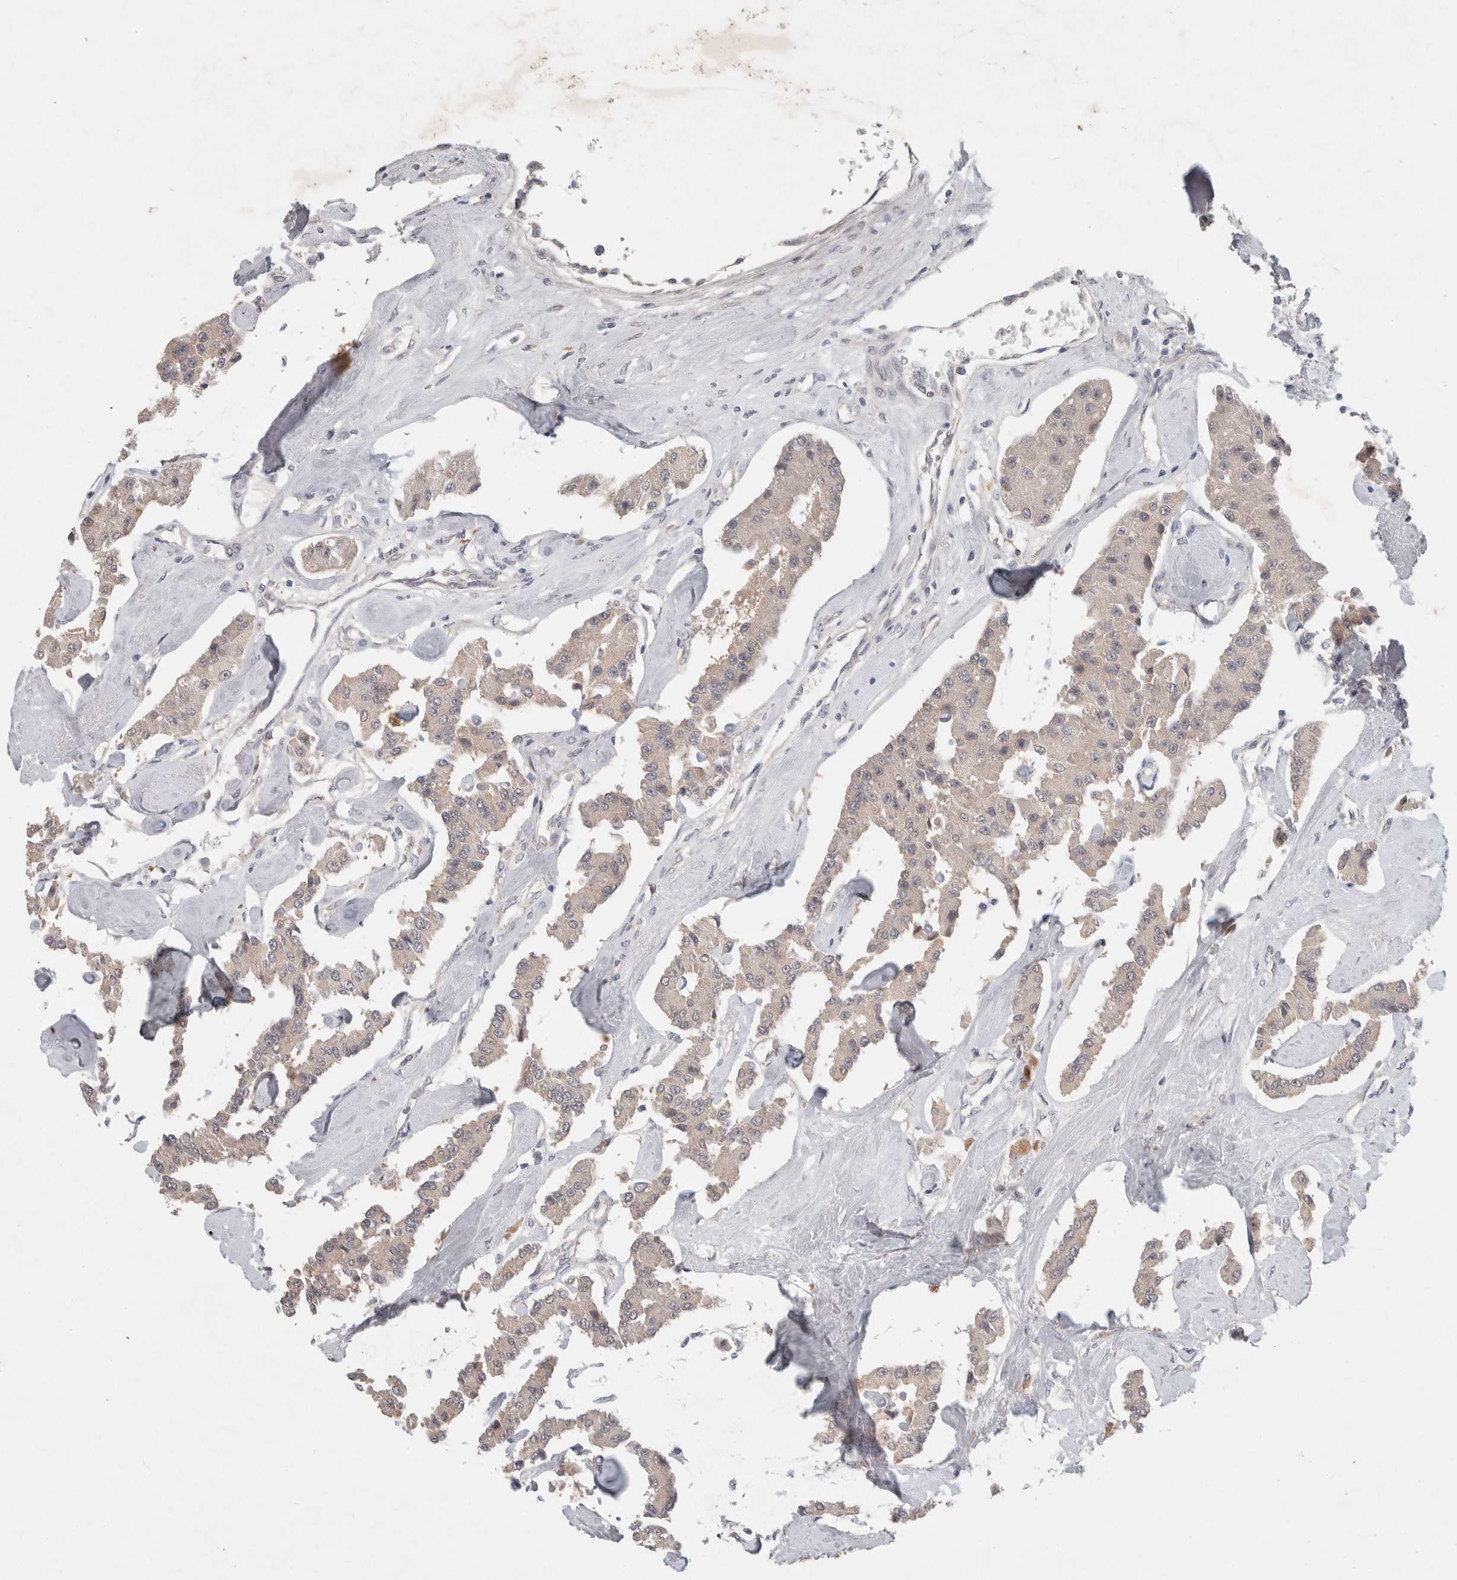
{"staining": {"intensity": "weak", "quantity": "<25%", "location": "cytoplasmic/membranous"}, "tissue": "carcinoid", "cell_type": "Tumor cells", "image_type": "cancer", "snomed": [{"axis": "morphology", "description": "Carcinoid, malignant, NOS"}, {"axis": "topography", "description": "Pancreas"}], "caption": "The histopathology image reveals no significant staining in tumor cells of carcinoid.", "gene": "RASAL2", "patient": {"sex": "male", "age": 41}}